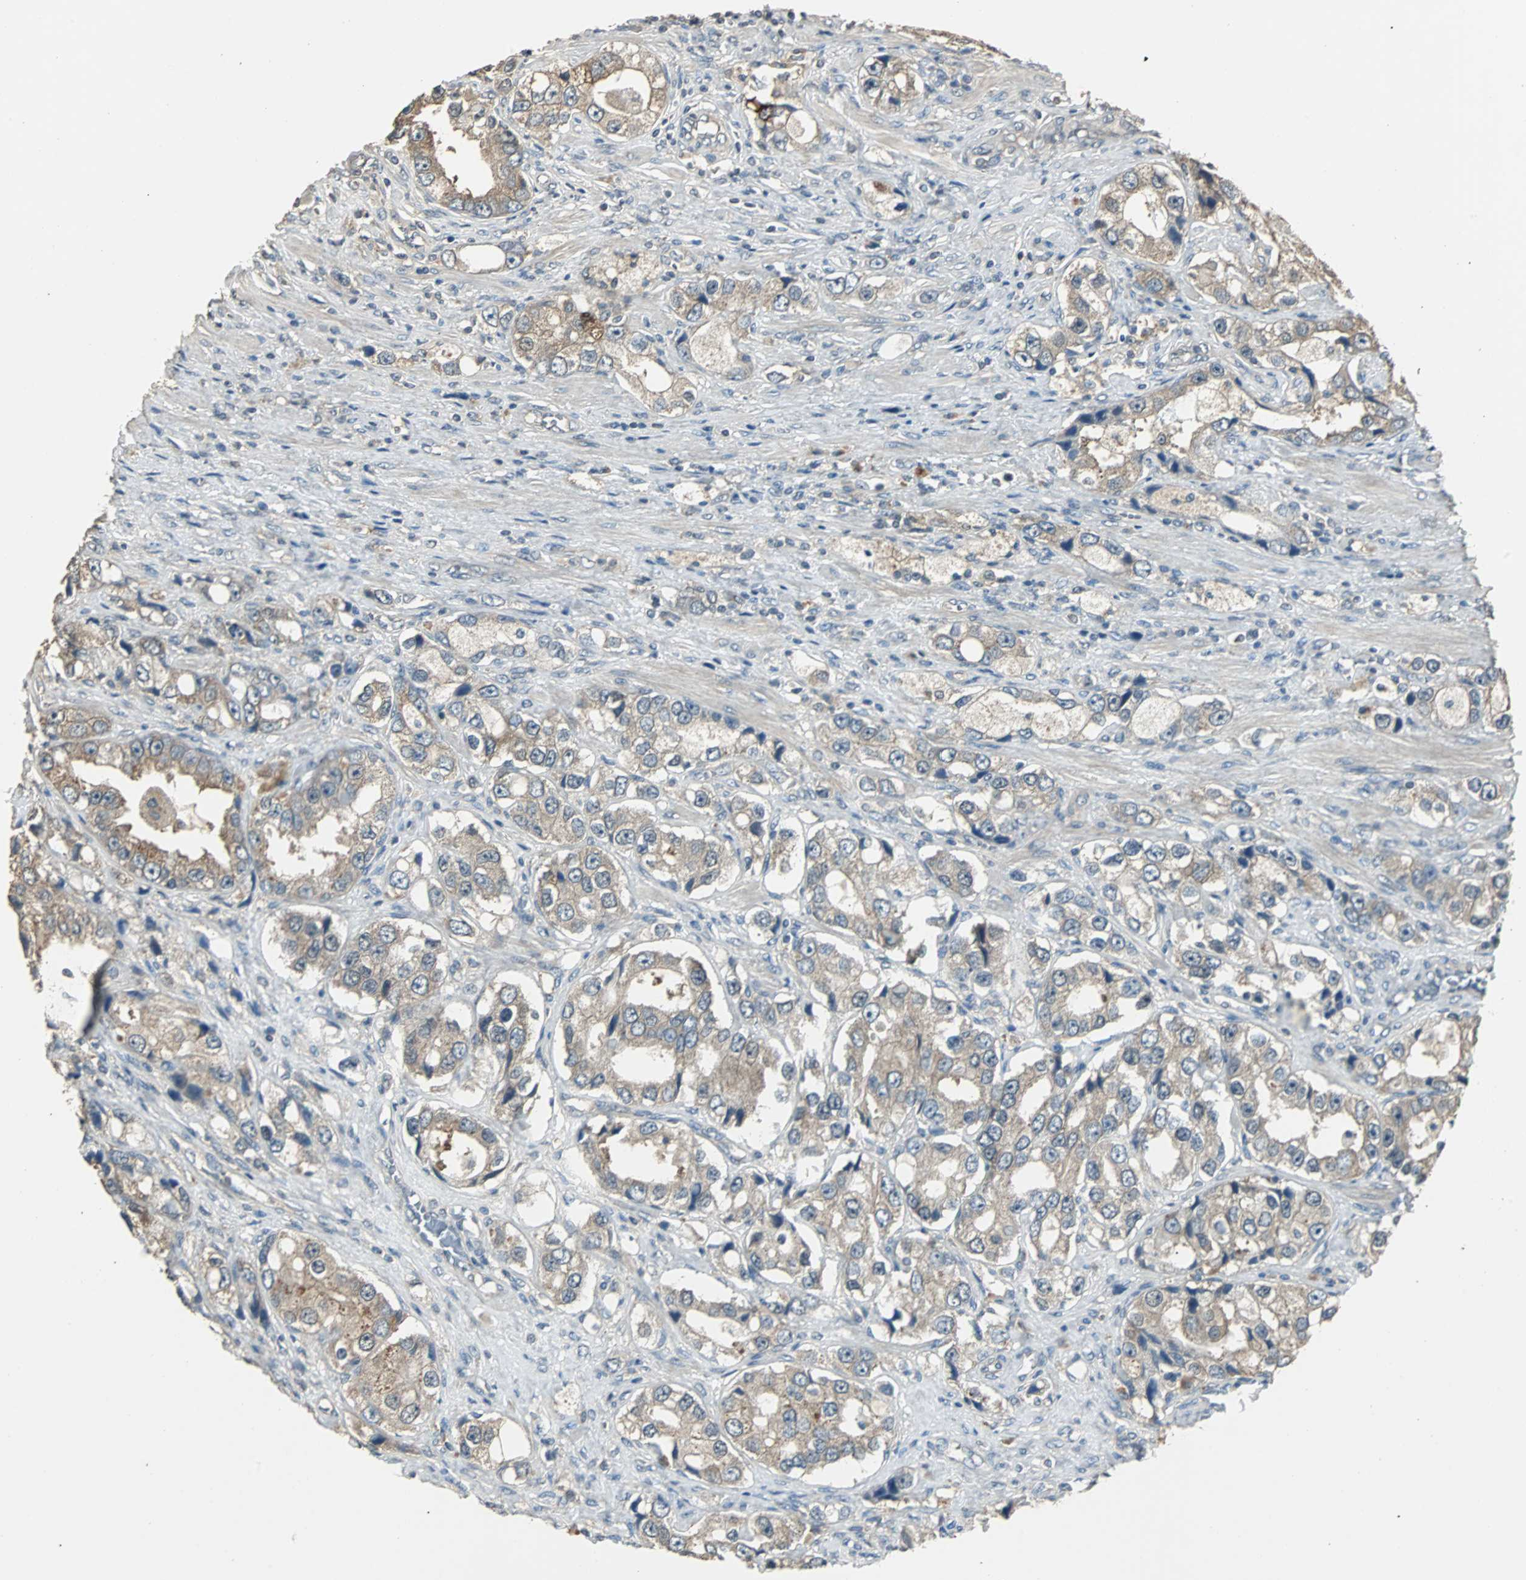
{"staining": {"intensity": "moderate", "quantity": "25%-75%", "location": "cytoplasmic/membranous"}, "tissue": "prostate cancer", "cell_type": "Tumor cells", "image_type": "cancer", "snomed": [{"axis": "morphology", "description": "Adenocarcinoma, High grade"}, {"axis": "topography", "description": "Prostate"}], "caption": "DAB (3,3'-diaminobenzidine) immunohistochemical staining of human prostate cancer exhibits moderate cytoplasmic/membranous protein positivity in approximately 25%-75% of tumor cells.", "gene": "ABHD2", "patient": {"sex": "male", "age": 63}}